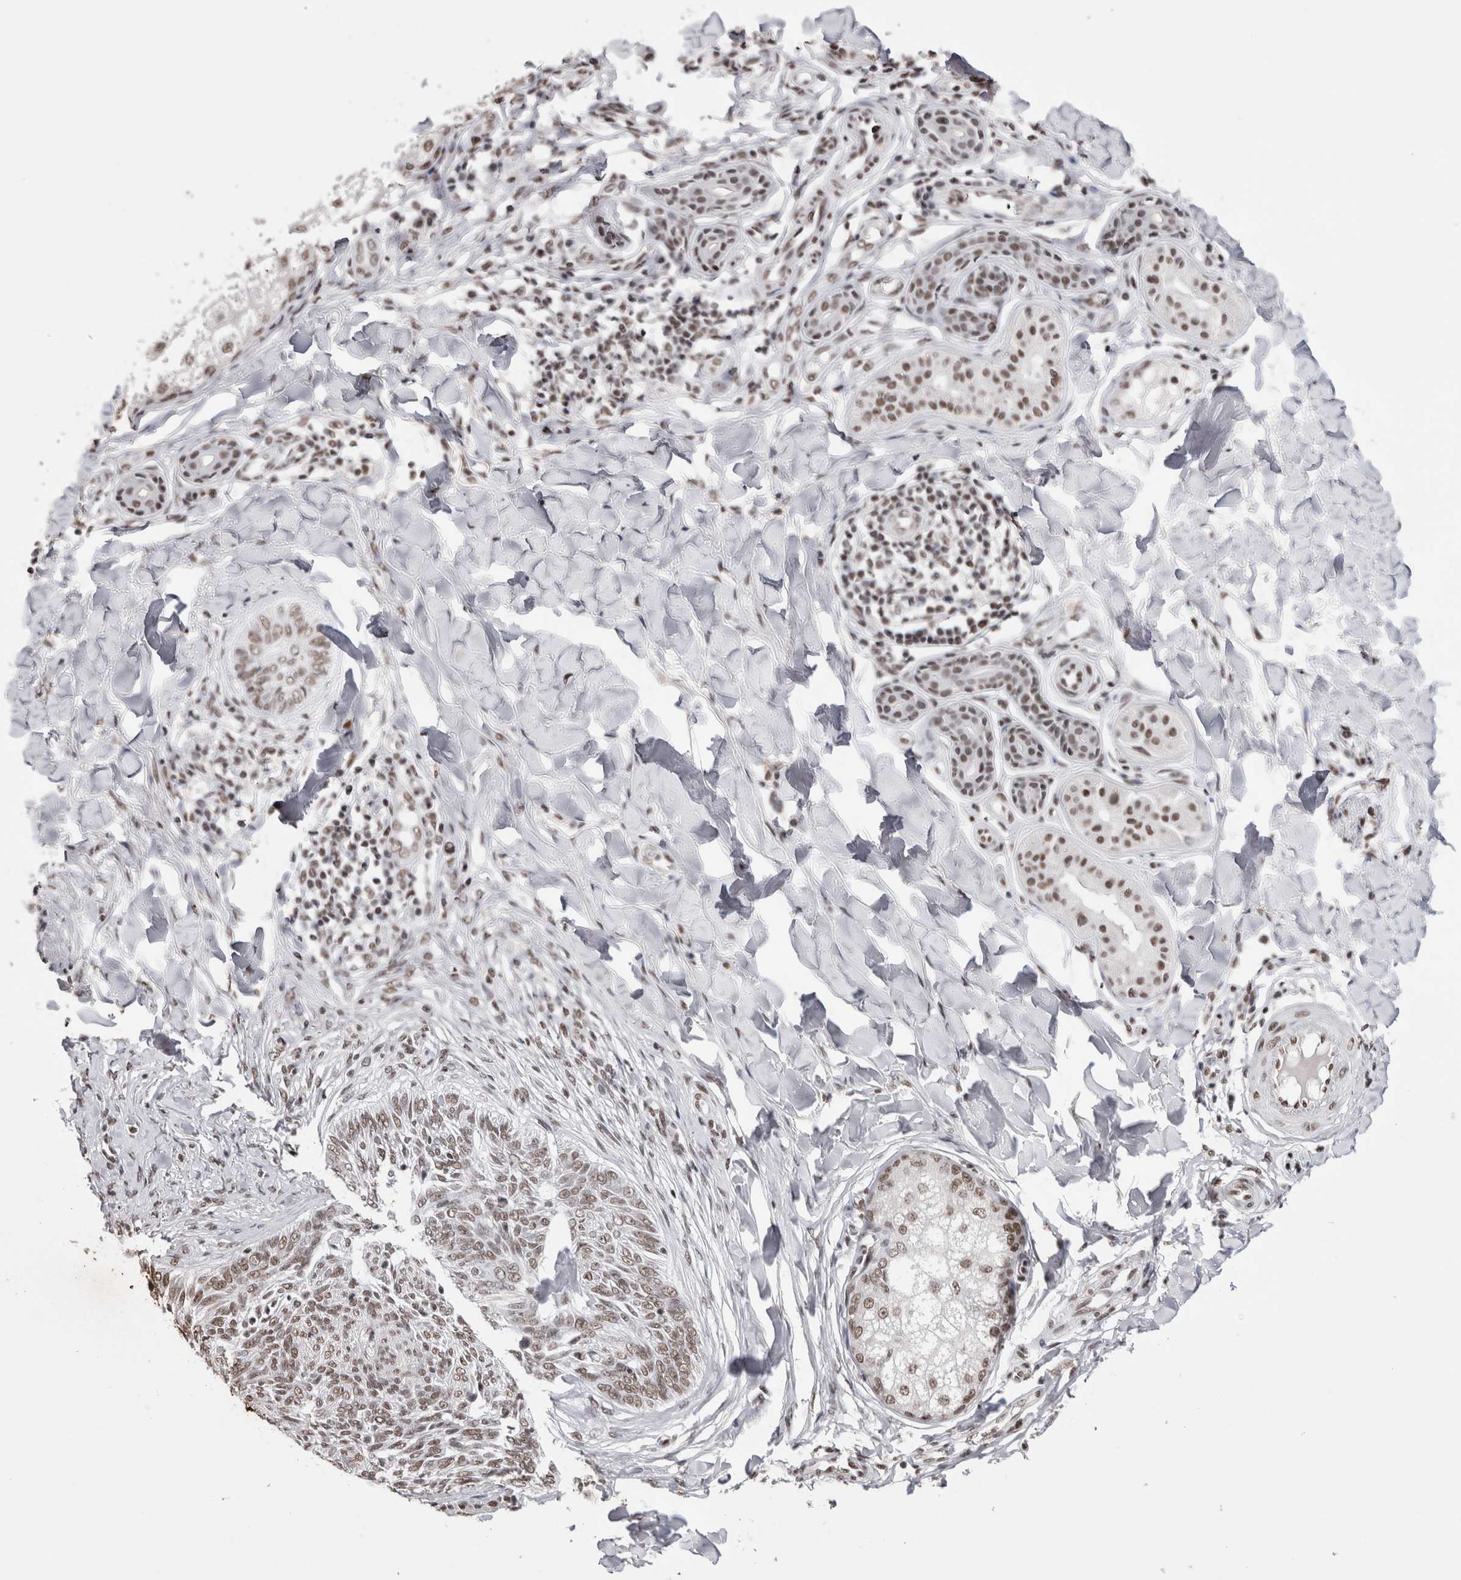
{"staining": {"intensity": "moderate", "quantity": ">75%", "location": "nuclear"}, "tissue": "skin cancer", "cell_type": "Tumor cells", "image_type": "cancer", "snomed": [{"axis": "morphology", "description": "Basal cell carcinoma"}, {"axis": "topography", "description": "Skin"}], "caption": "Moderate nuclear staining is identified in about >75% of tumor cells in skin cancer. (DAB = brown stain, brightfield microscopy at high magnification).", "gene": "SMC1A", "patient": {"sex": "male", "age": 43}}